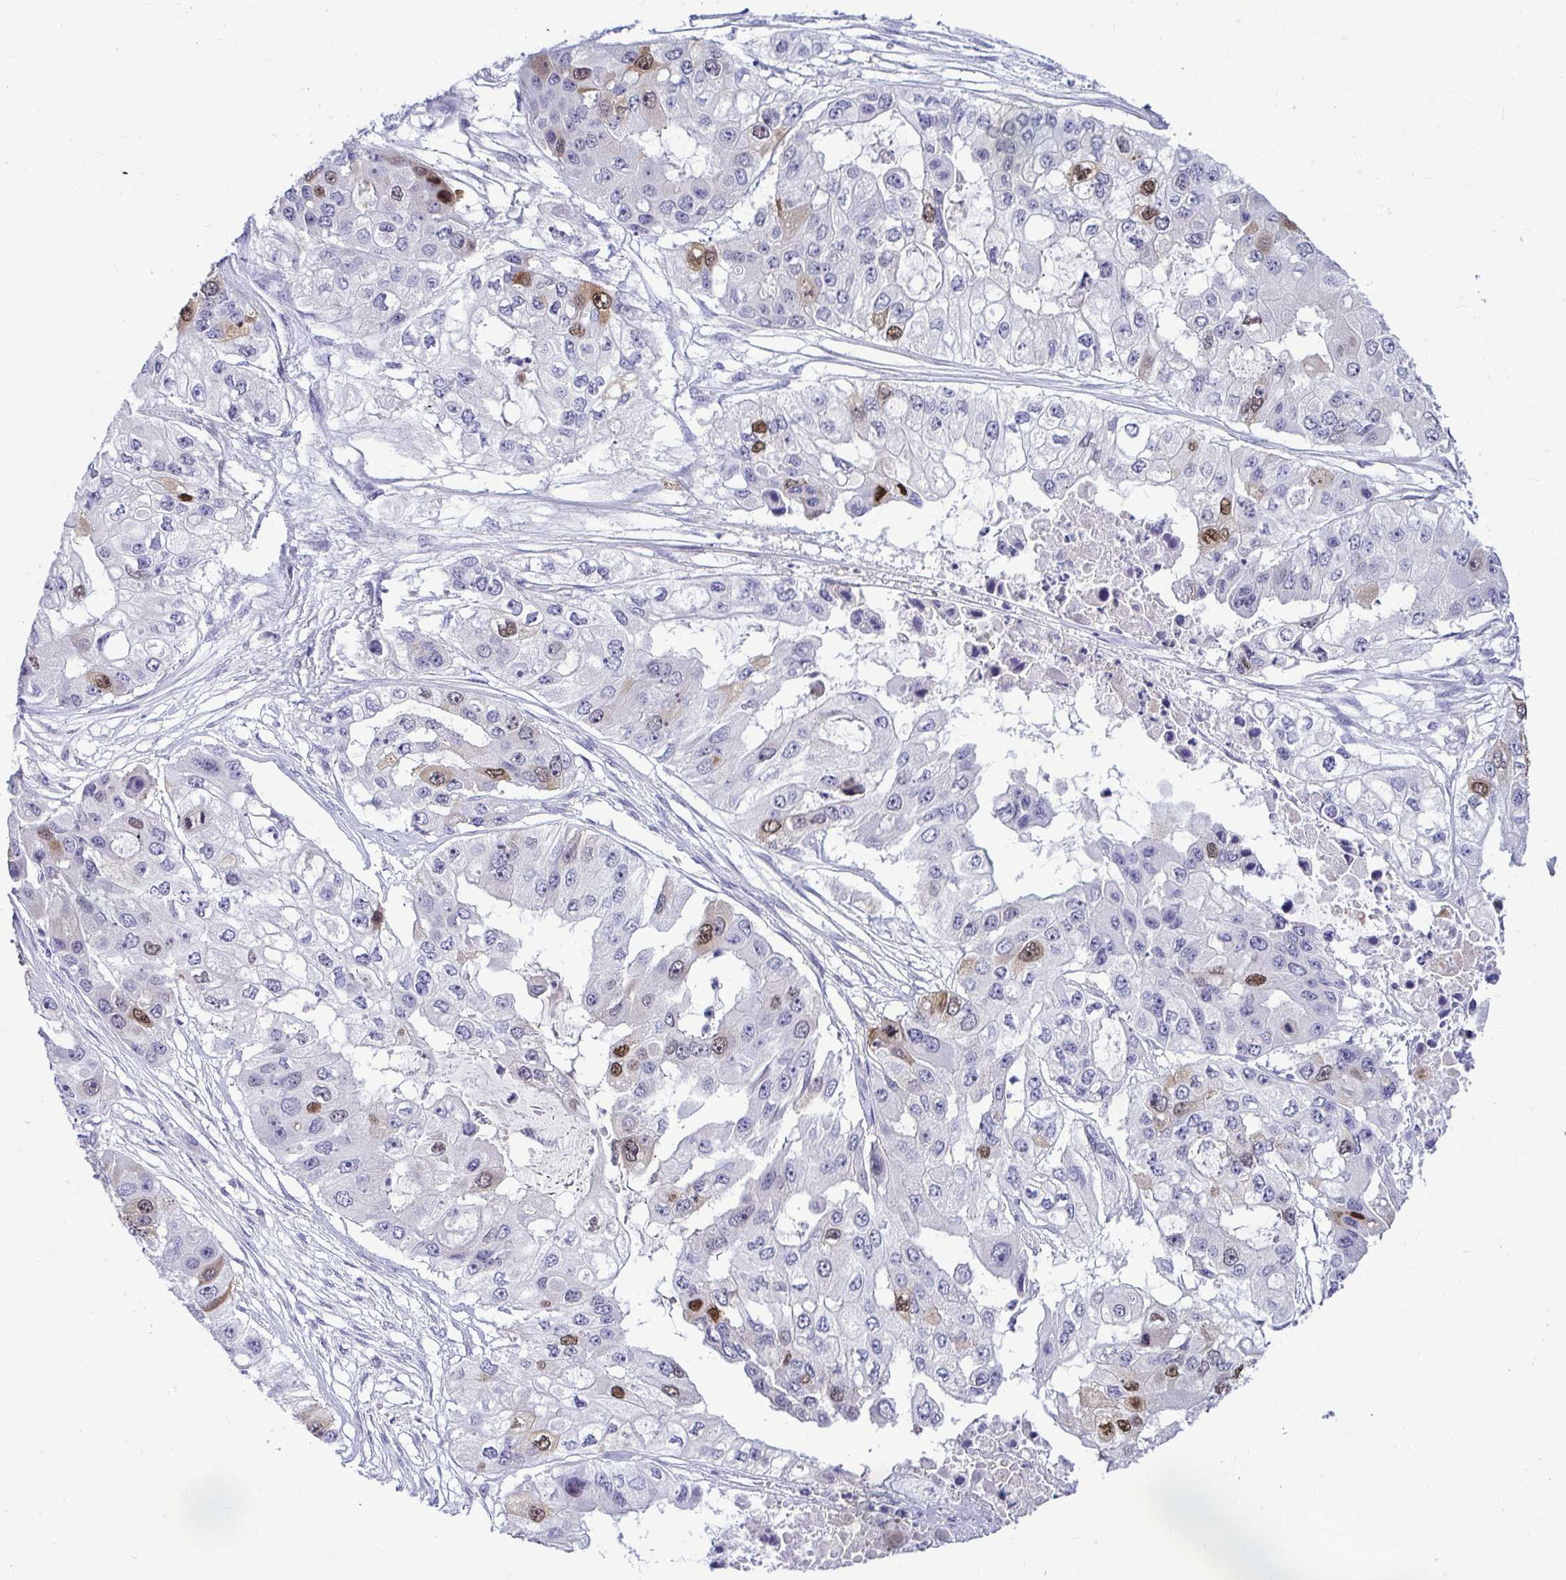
{"staining": {"intensity": "moderate", "quantity": "<25%", "location": "nuclear"}, "tissue": "ovarian cancer", "cell_type": "Tumor cells", "image_type": "cancer", "snomed": [{"axis": "morphology", "description": "Cystadenocarcinoma, serous, NOS"}, {"axis": "topography", "description": "Ovary"}], "caption": "Ovarian serous cystadenocarcinoma stained with a brown dye displays moderate nuclear positive positivity in about <25% of tumor cells.", "gene": "CDC20", "patient": {"sex": "female", "age": 56}}